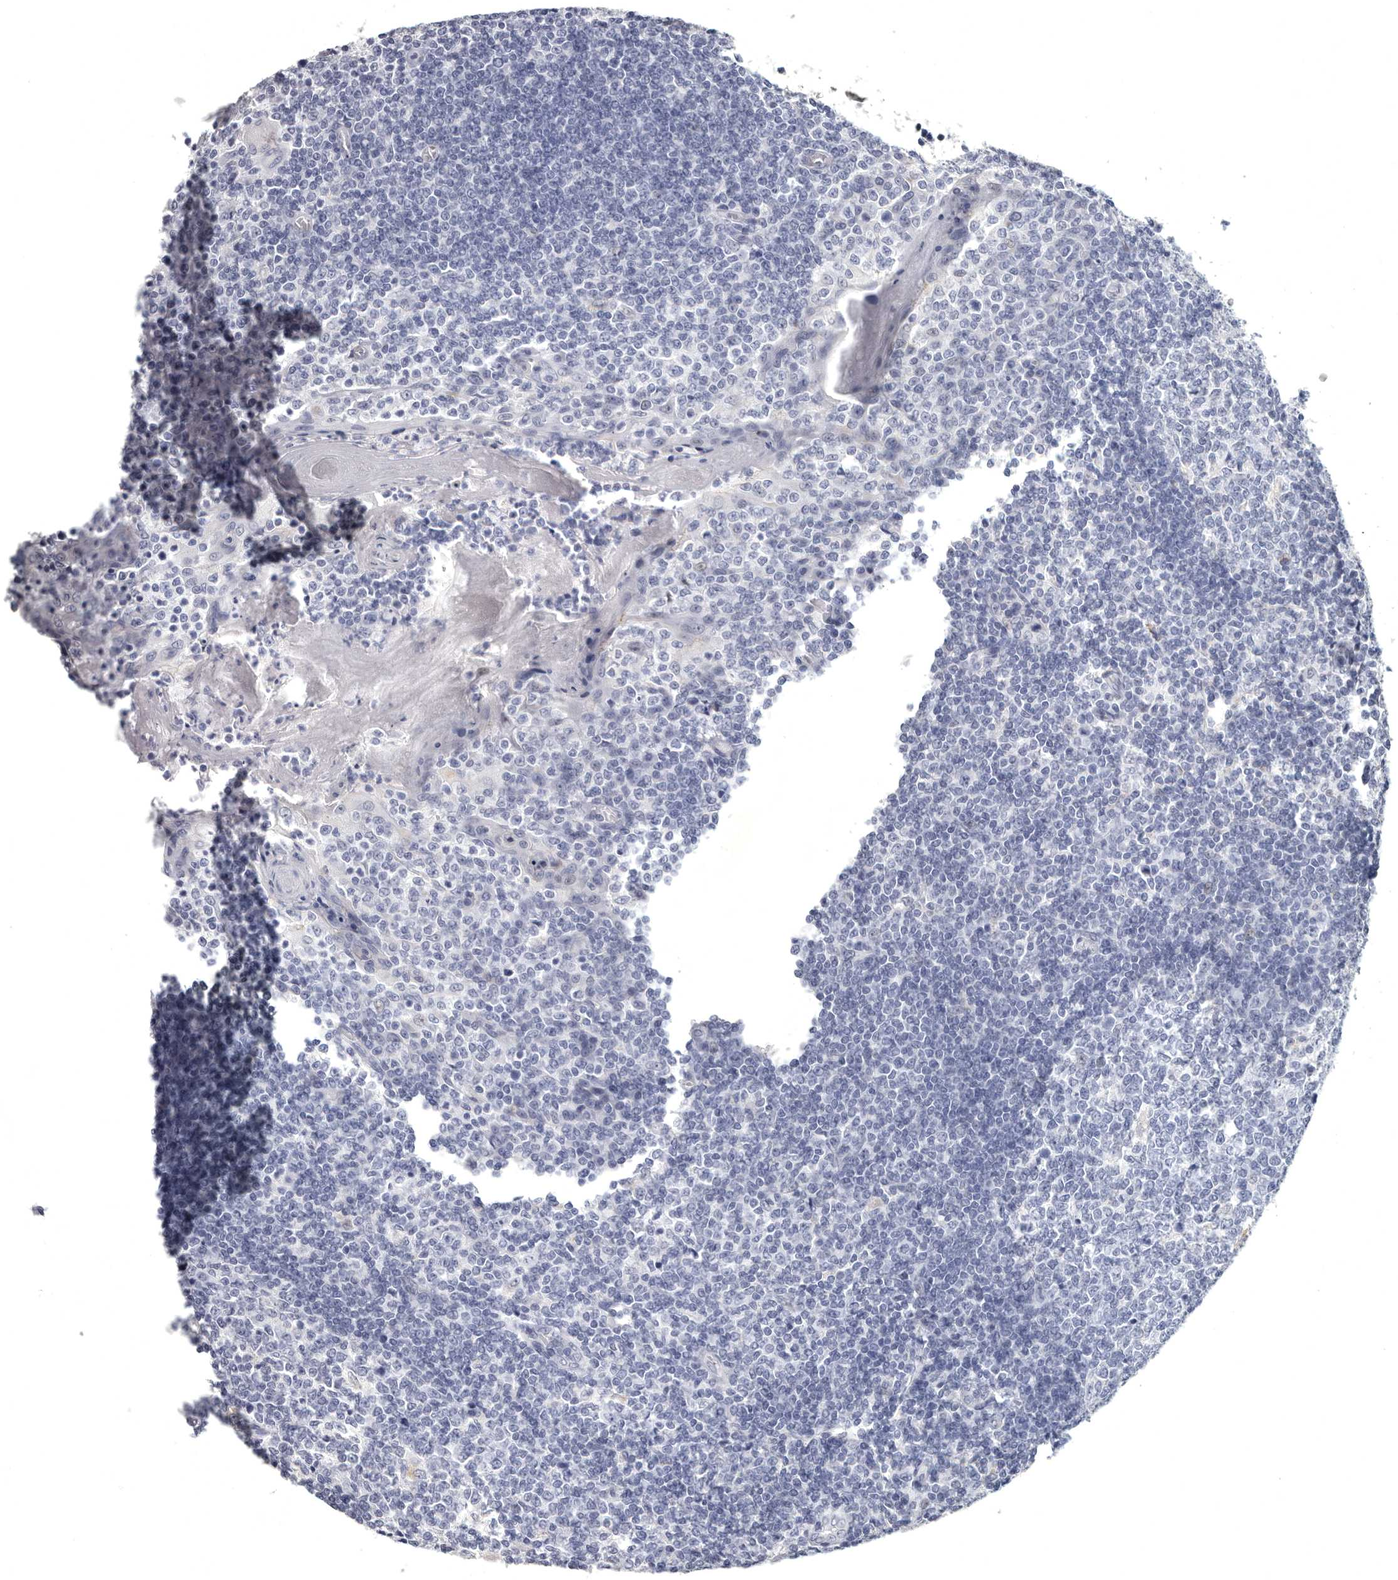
{"staining": {"intensity": "negative", "quantity": "none", "location": "none"}, "tissue": "tonsil", "cell_type": "Germinal center cells", "image_type": "normal", "snomed": [{"axis": "morphology", "description": "Normal tissue, NOS"}, {"axis": "topography", "description": "Tonsil"}], "caption": "There is no significant positivity in germinal center cells of tonsil. (DAB (3,3'-diaminobenzidine) IHC with hematoxylin counter stain).", "gene": "WRAP73", "patient": {"sex": "female", "age": 19}}